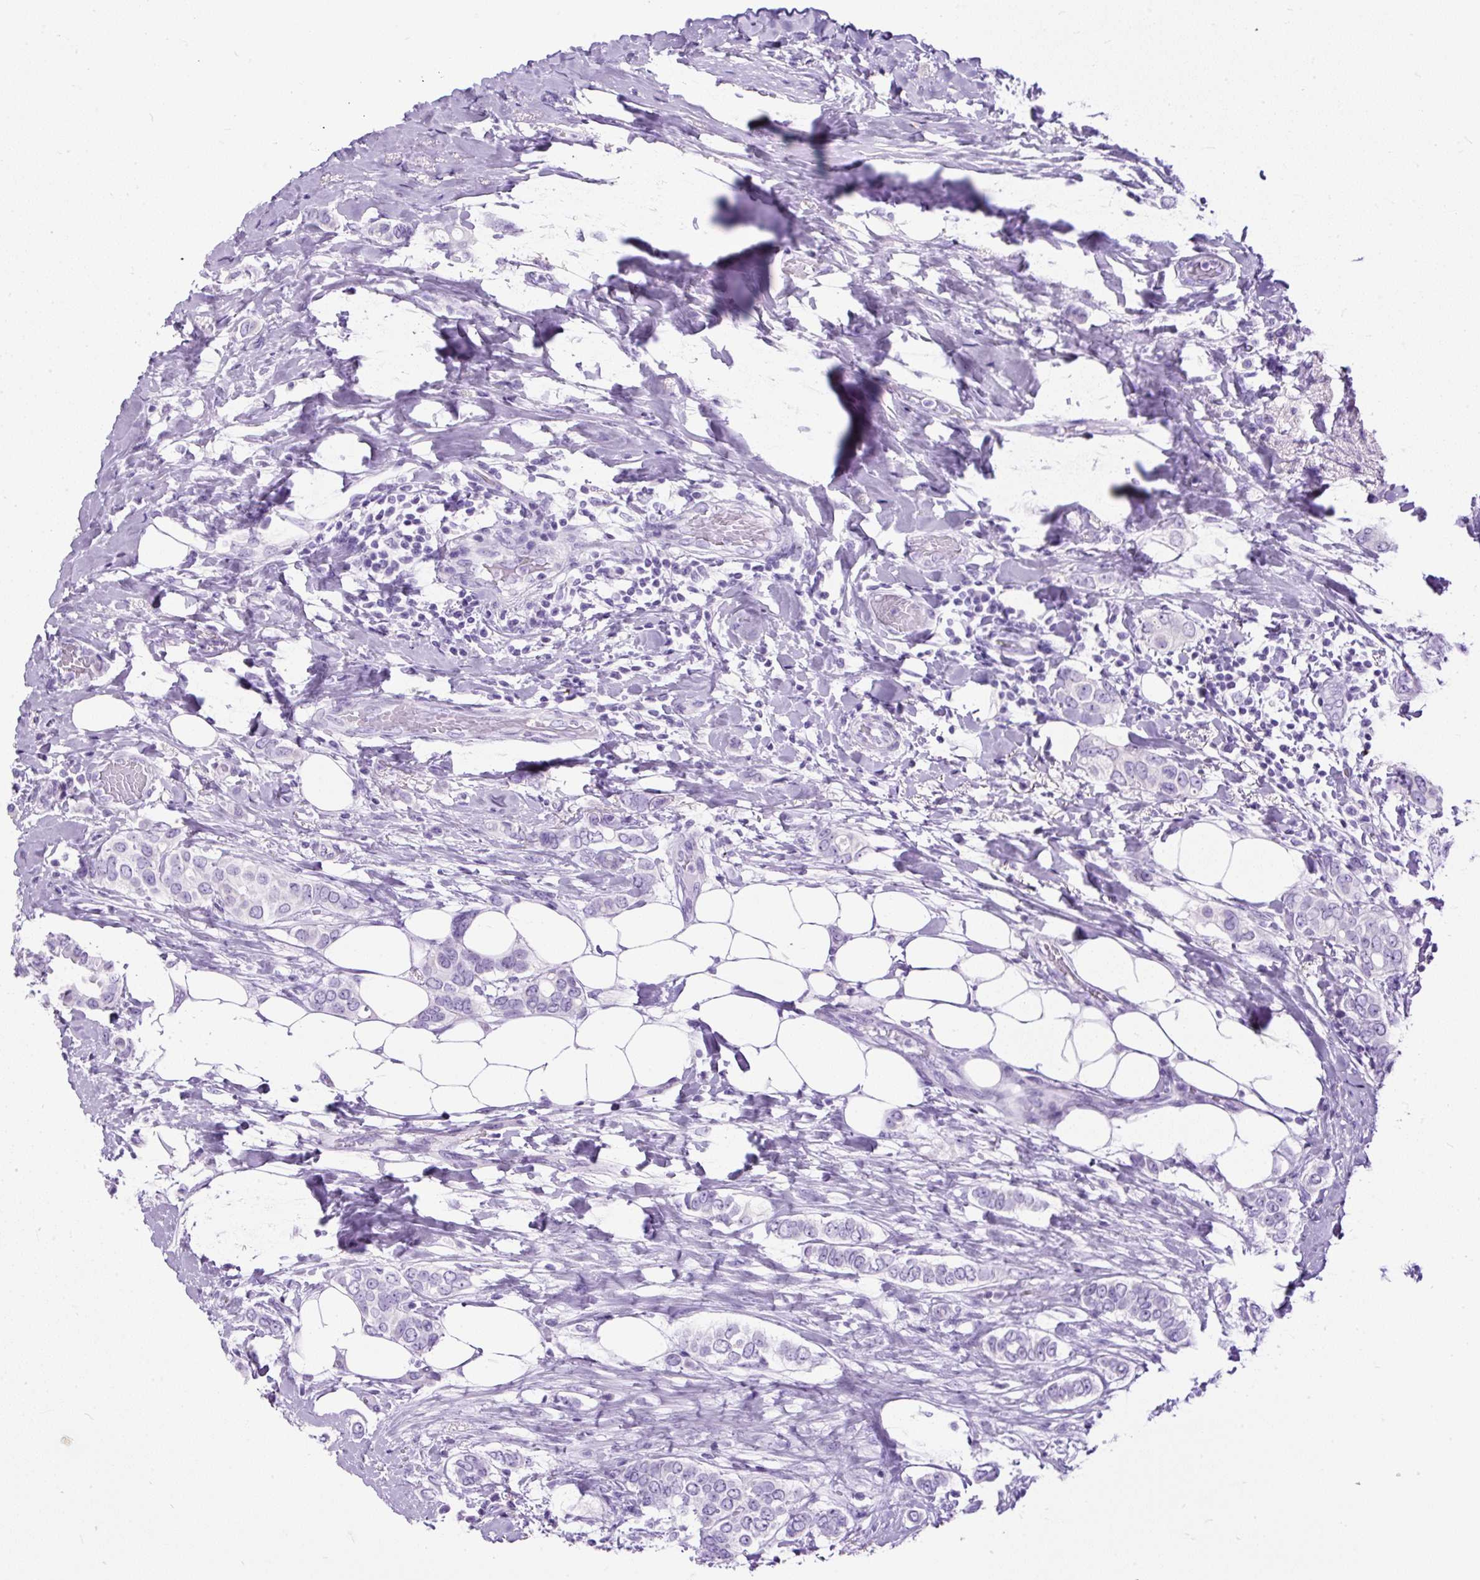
{"staining": {"intensity": "negative", "quantity": "none", "location": "none"}, "tissue": "breast cancer", "cell_type": "Tumor cells", "image_type": "cancer", "snomed": [{"axis": "morphology", "description": "Lobular carcinoma"}, {"axis": "topography", "description": "Breast"}], "caption": "Immunohistochemistry histopathology image of human breast cancer stained for a protein (brown), which reveals no expression in tumor cells.", "gene": "PDIA2", "patient": {"sex": "female", "age": 51}}